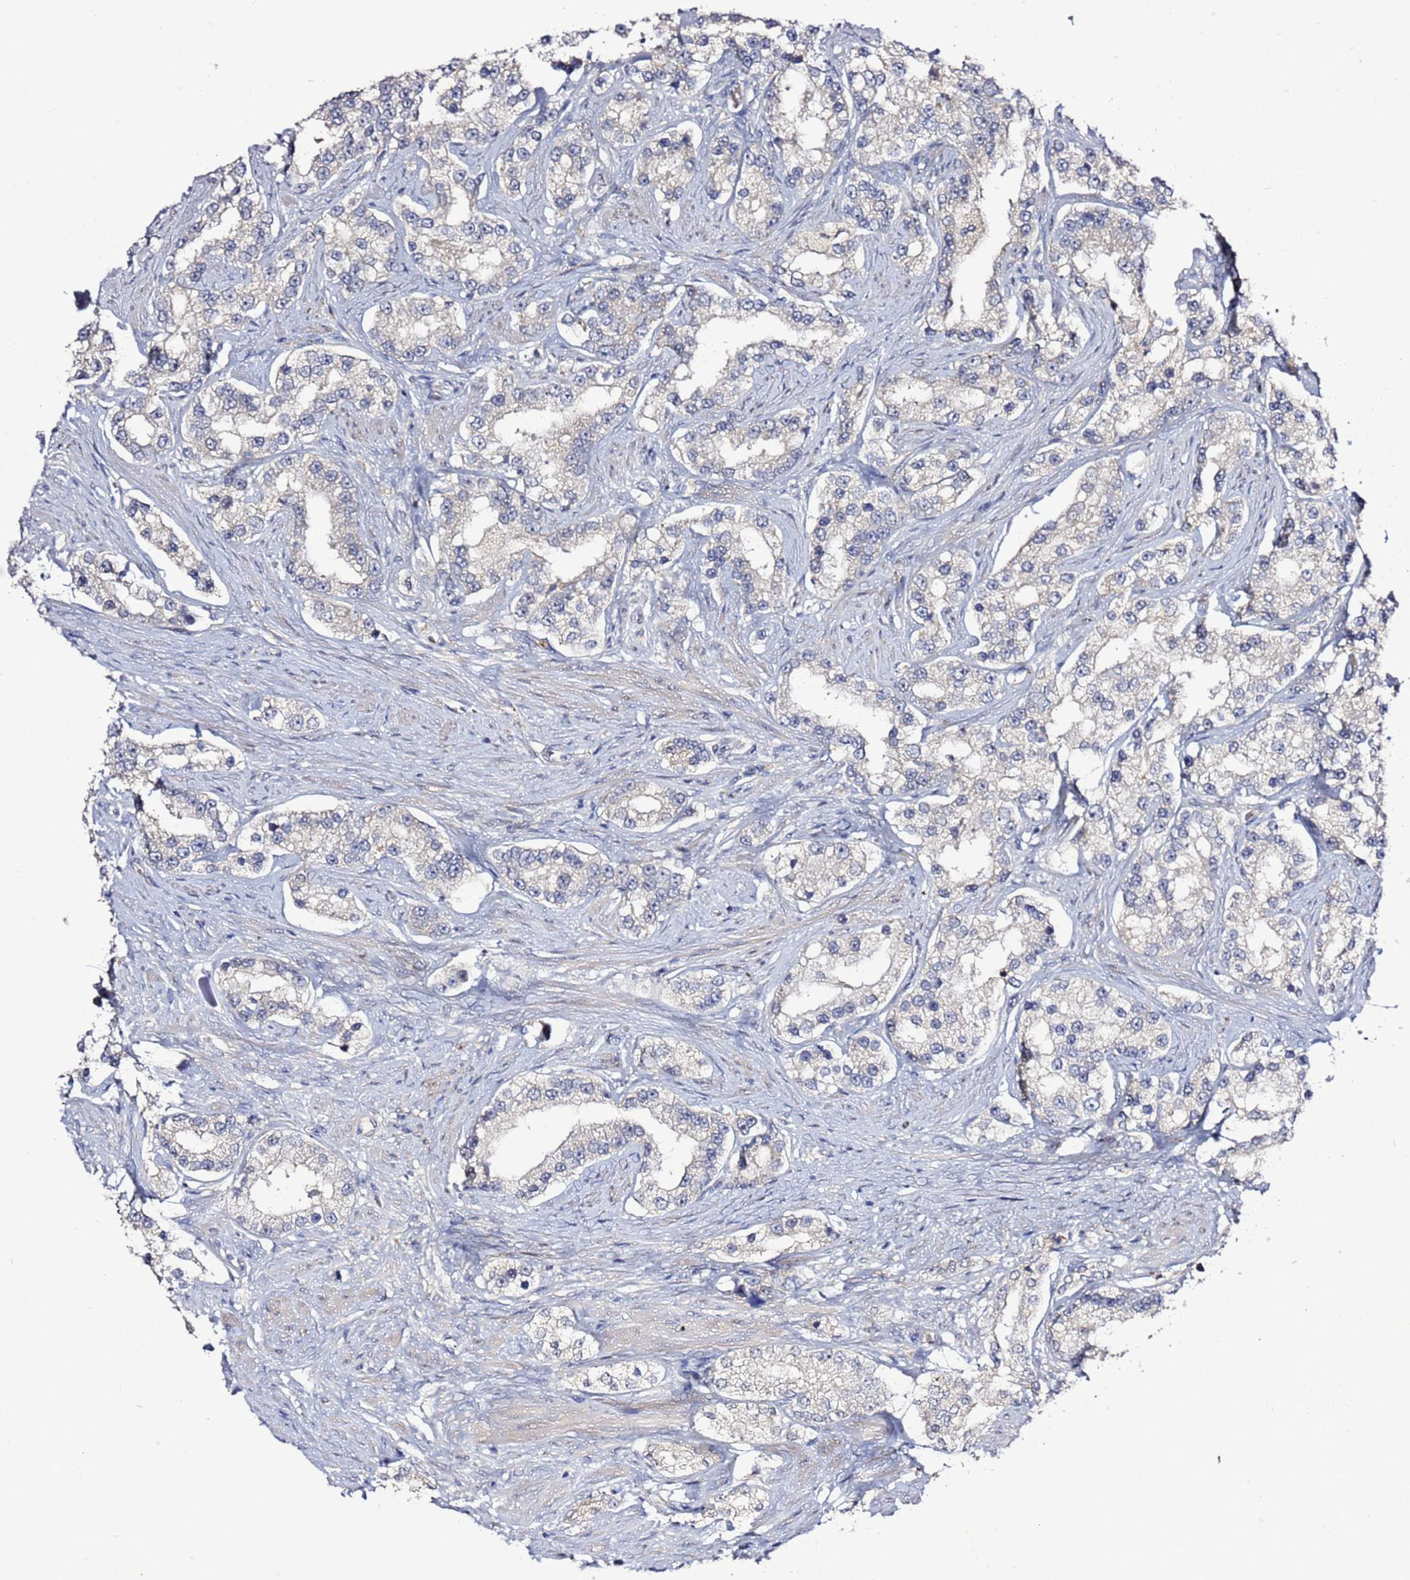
{"staining": {"intensity": "negative", "quantity": "none", "location": "none"}, "tissue": "prostate cancer", "cell_type": "Tumor cells", "image_type": "cancer", "snomed": [{"axis": "morphology", "description": "Normal tissue, NOS"}, {"axis": "morphology", "description": "Adenocarcinoma, High grade"}, {"axis": "topography", "description": "Prostate"}], "caption": "An immunohistochemistry (IHC) micrograph of prostate cancer (high-grade adenocarcinoma) is shown. There is no staining in tumor cells of prostate cancer (high-grade adenocarcinoma).", "gene": "NOL8", "patient": {"sex": "male", "age": 83}}